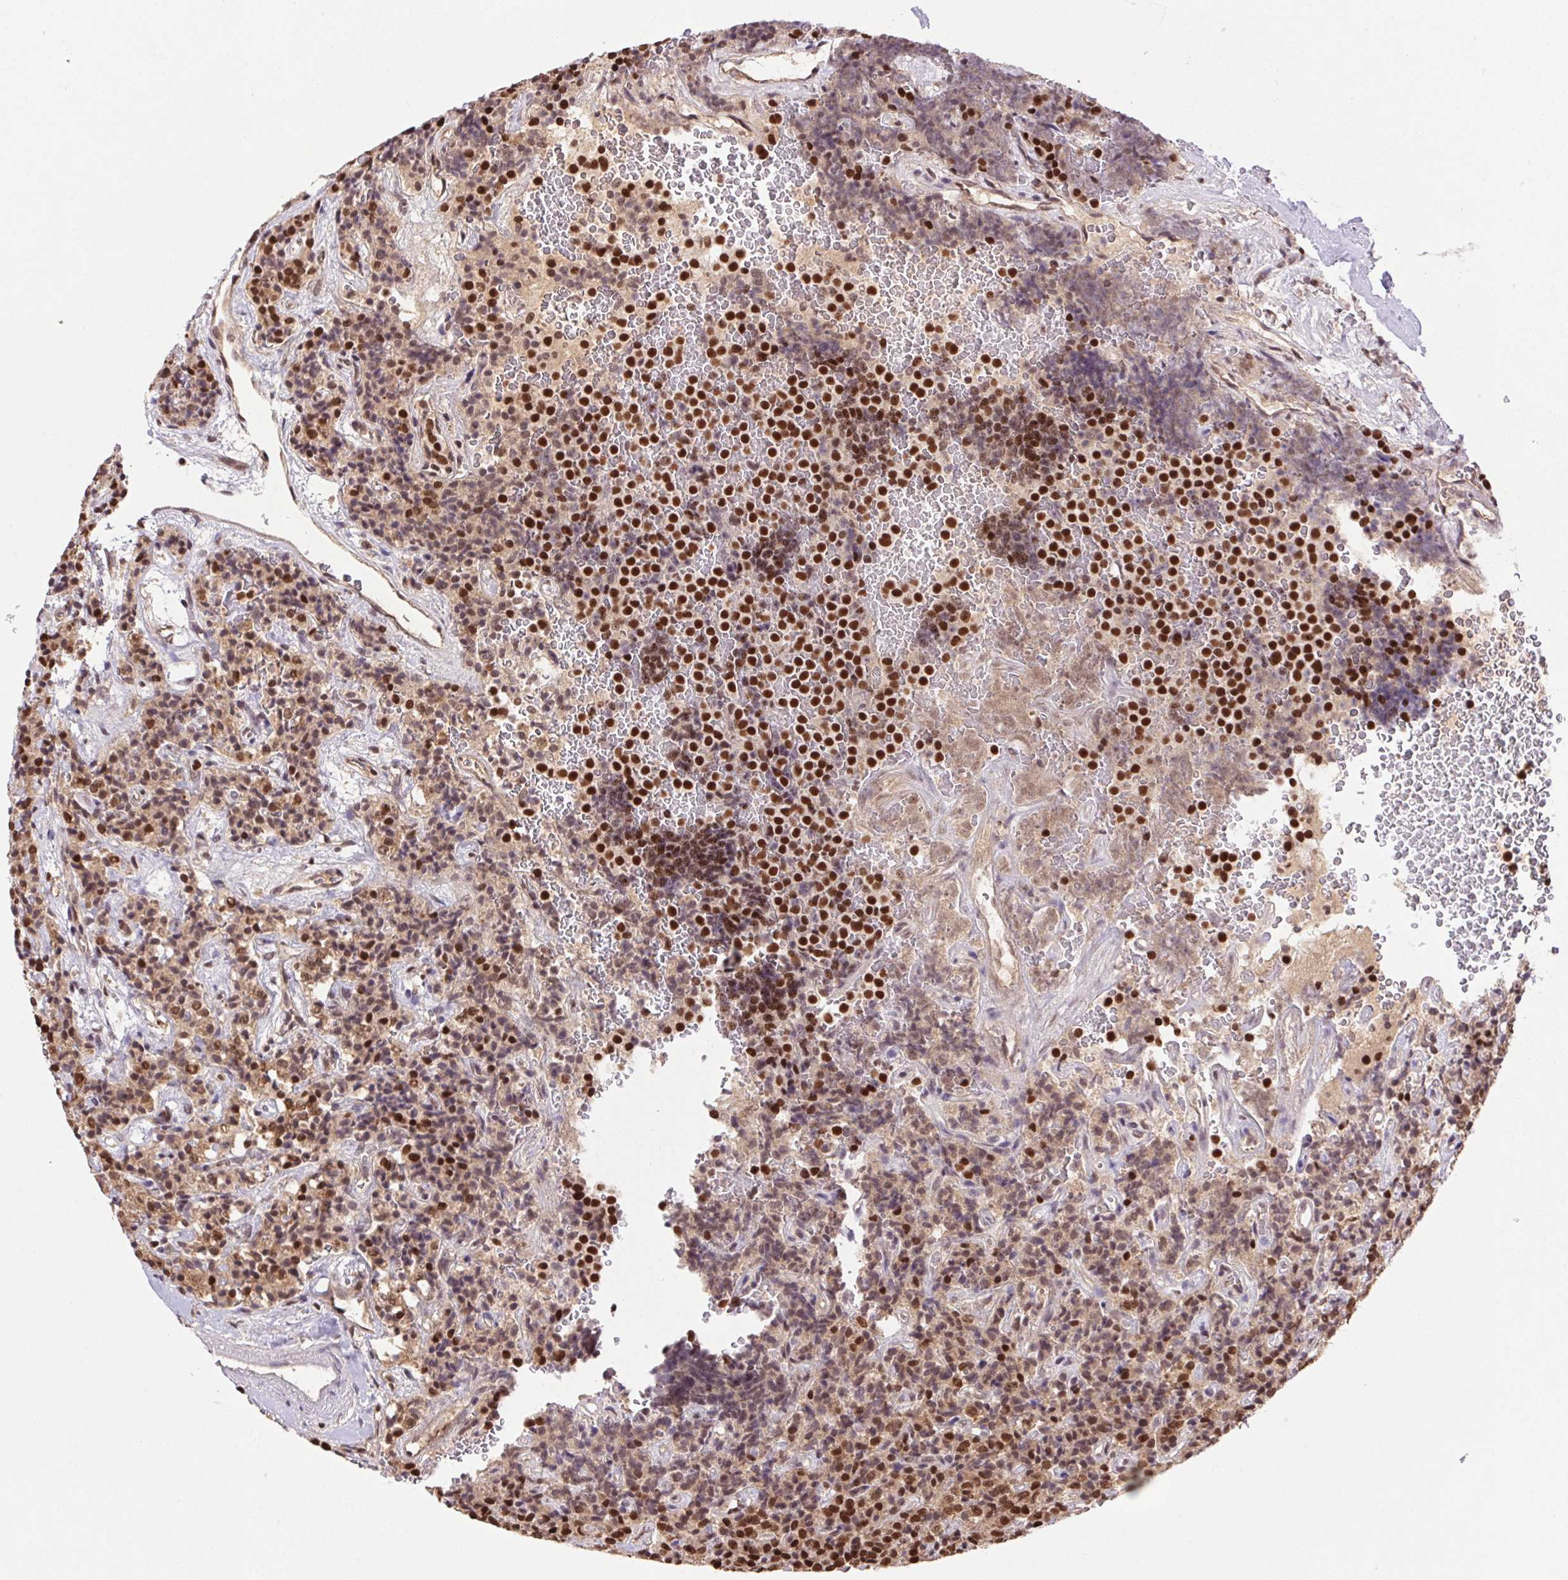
{"staining": {"intensity": "strong", "quantity": "25%-75%", "location": "nuclear"}, "tissue": "carcinoid", "cell_type": "Tumor cells", "image_type": "cancer", "snomed": [{"axis": "morphology", "description": "Carcinoid, malignant, NOS"}, {"axis": "topography", "description": "Pancreas"}], "caption": "Protein staining shows strong nuclear expression in approximately 25%-75% of tumor cells in carcinoid (malignant).", "gene": "ZNF207", "patient": {"sex": "male", "age": 36}}